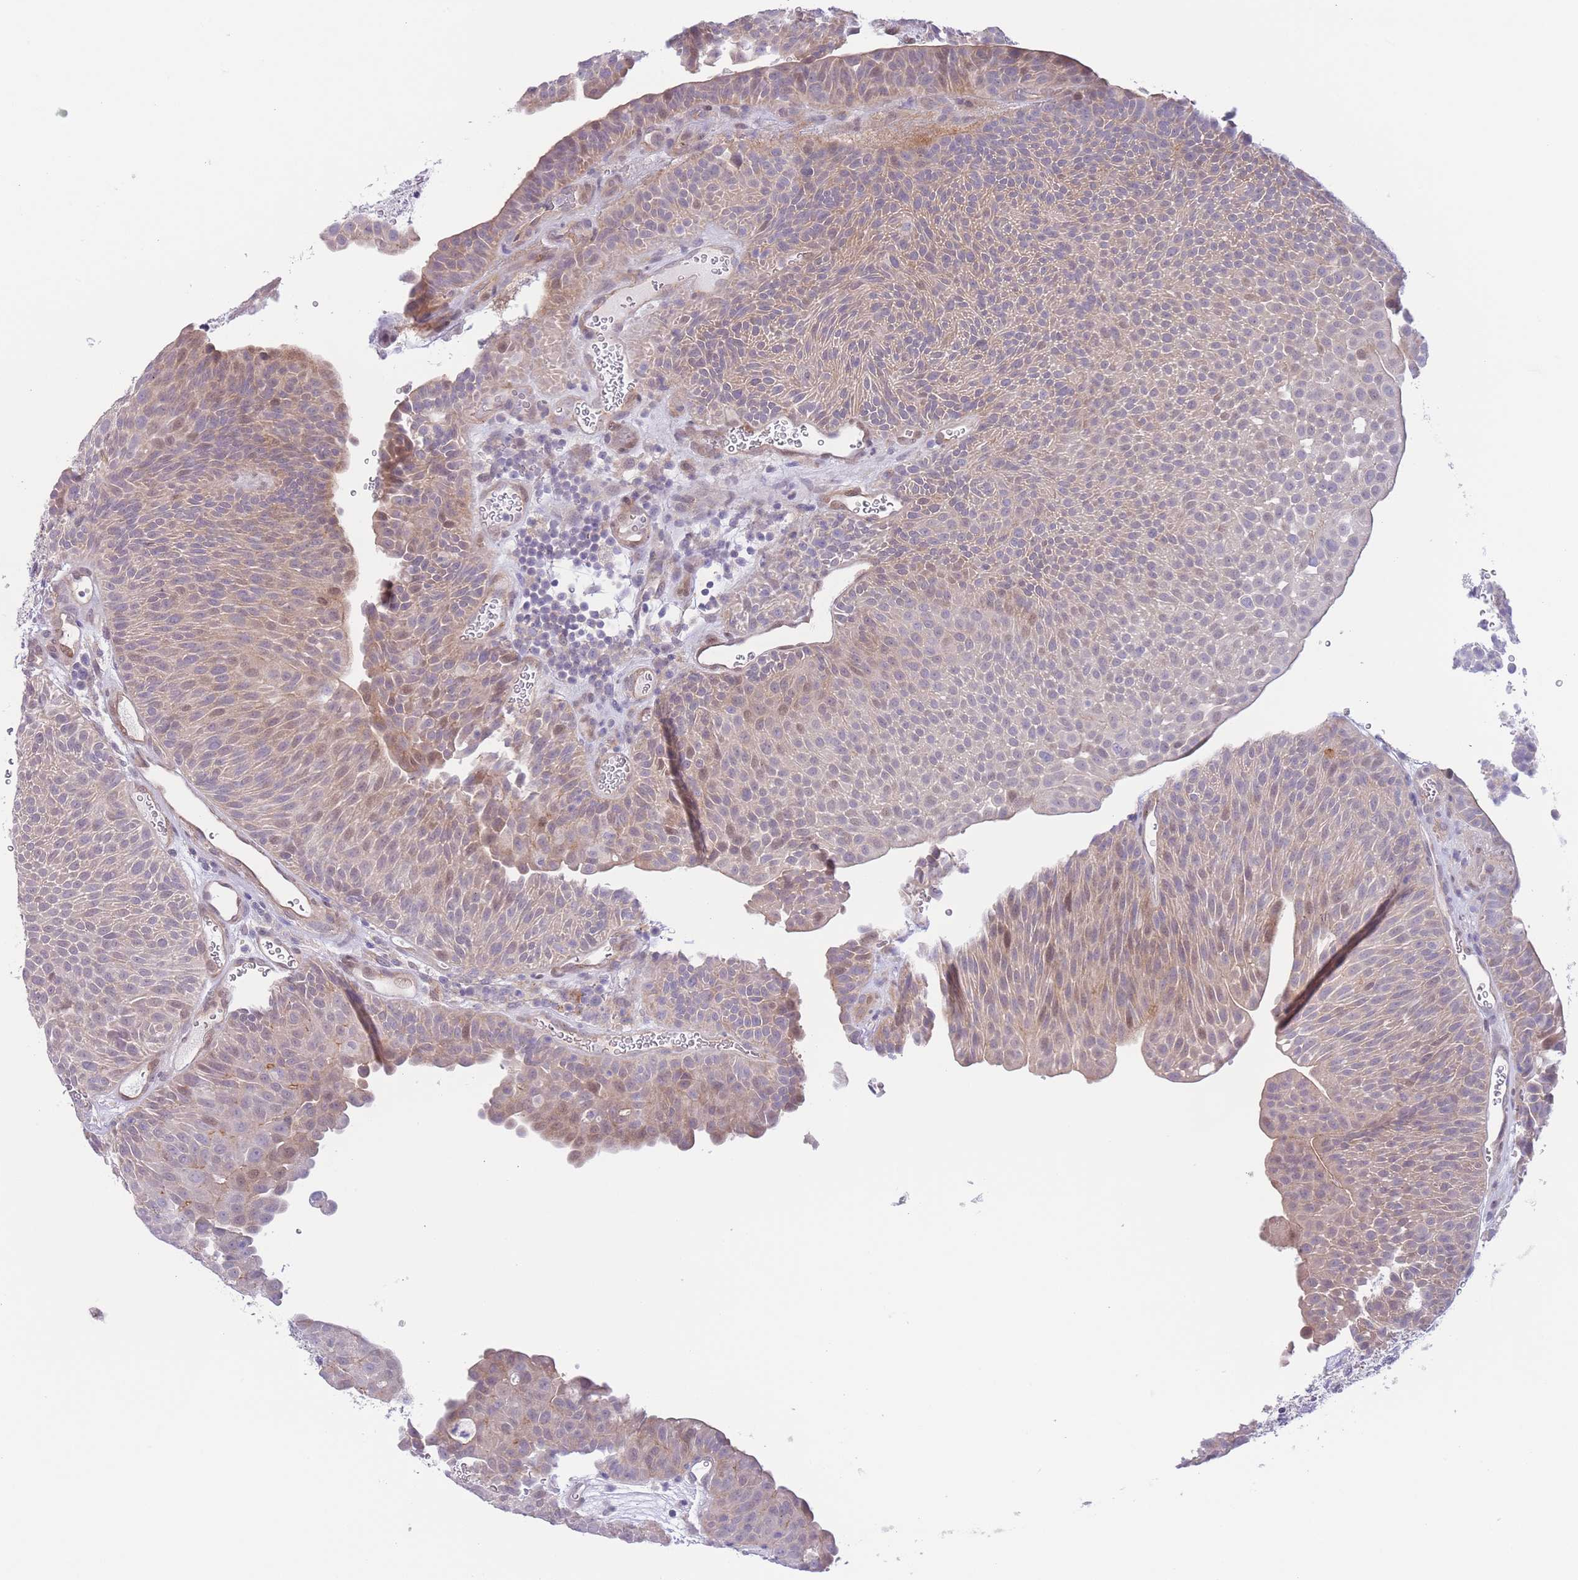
{"staining": {"intensity": "moderate", "quantity": "<25%", "location": "cytoplasmic/membranous"}, "tissue": "urothelial cancer", "cell_type": "Tumor cells", "image_type": "cancer", "snomed": [{"axis": "morphology", "description": "Urothelial carcinoma, NOS"}, {"axis": "topography", "description": "Urinary bladder"}], "caption": "Immunohistochemical staining of human transitional cell carcinoma reveals low levels of moderate cytoplasmic/membranous protein staining in approximately <25% of tumor cells. Using DAB (3,3'-diaminobenzidine) (brown) and hematoxylin (blue) stains, captured at high magnification using brightfield microscopy.", "gene": "C9orf152", "patient": {"sex": "male", "age": 67}}